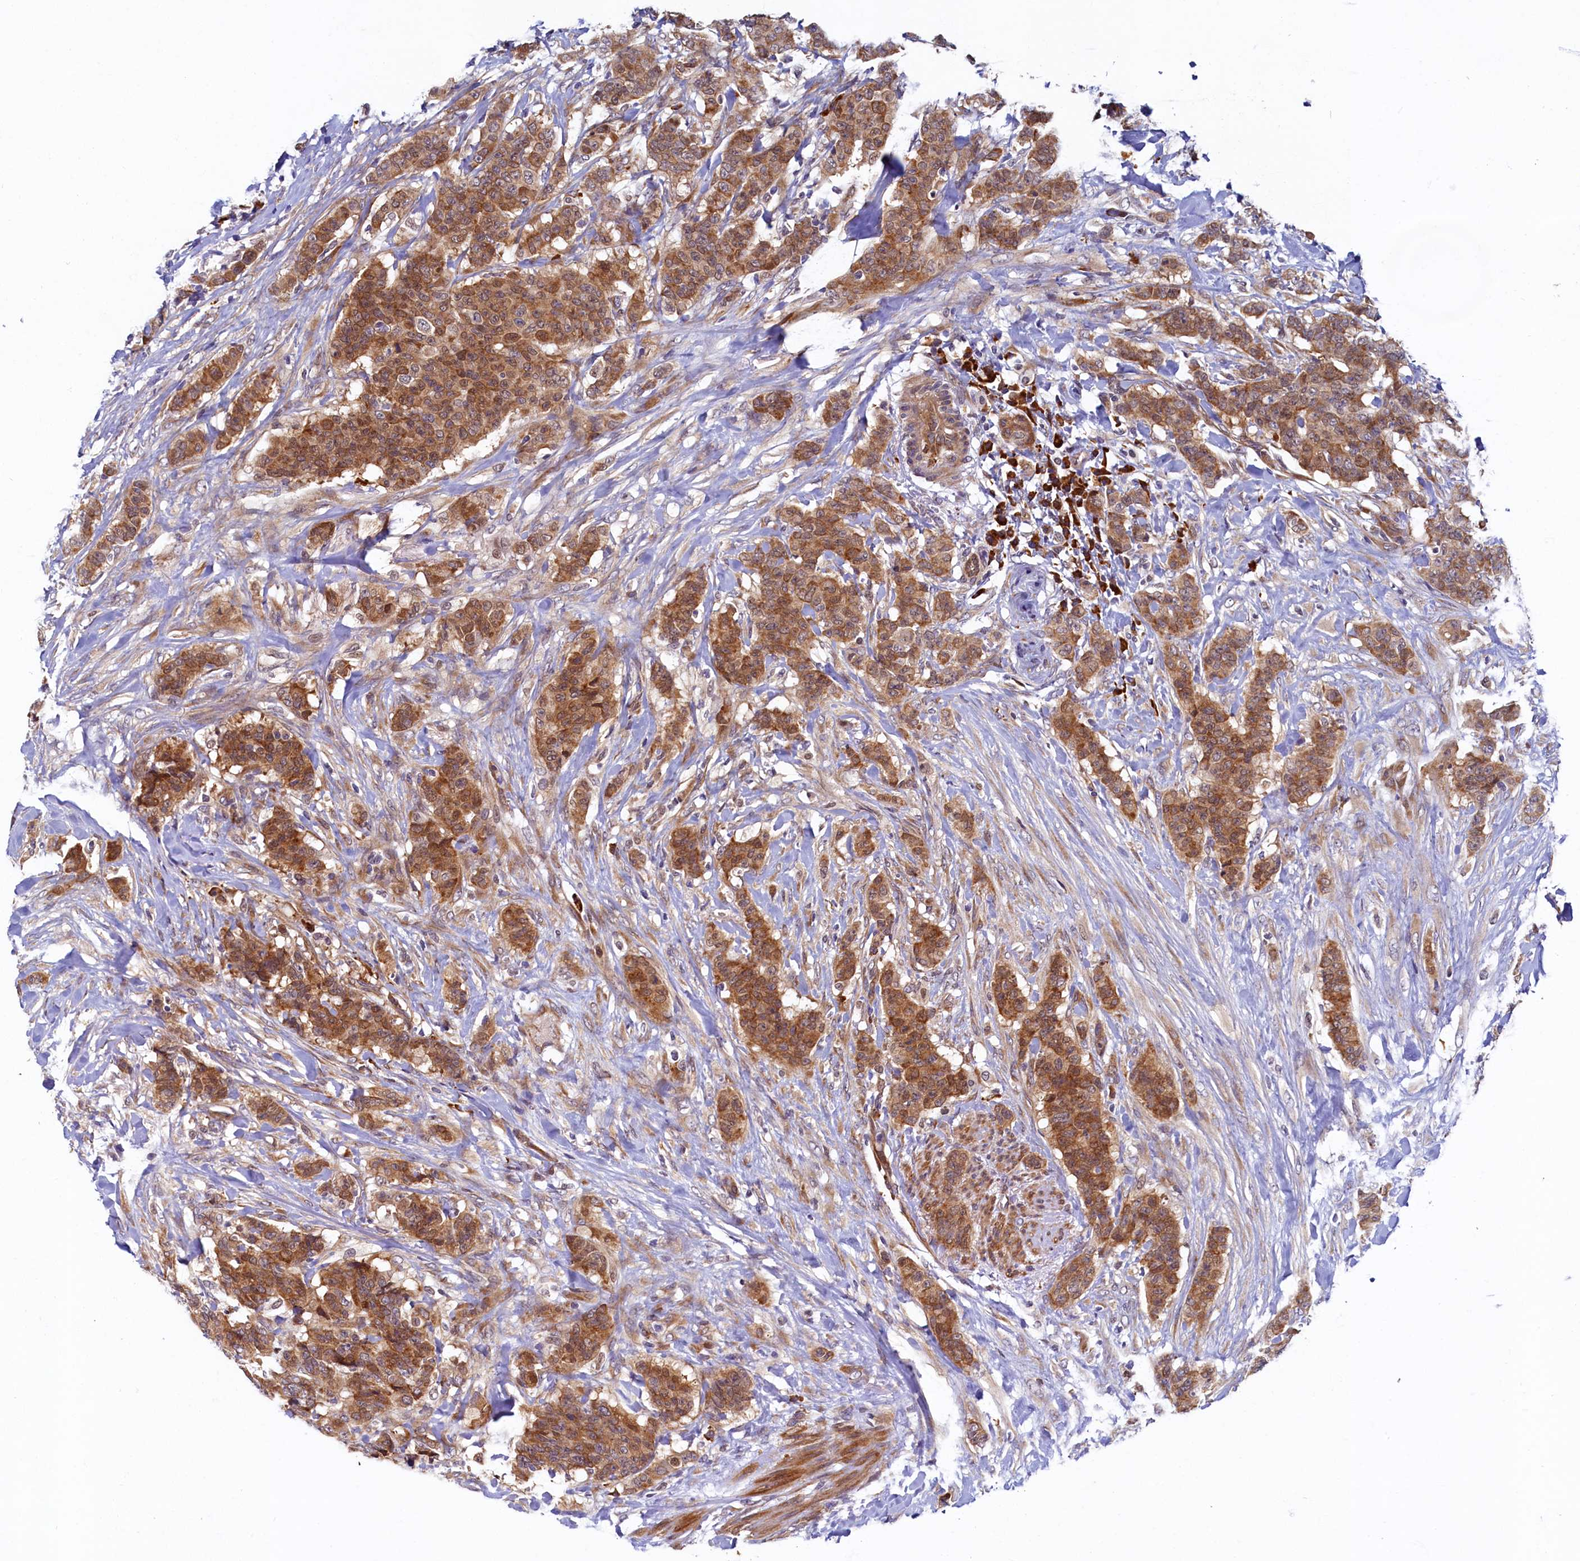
{"staining": {"intensity": "moderate", "quantity": ">75%", "location": "cytoplasmic/membranous"}, "tissue": "breast cancer", "cell_type": "Tumor cells", "image_type": "cancer", "snomed": [{"axis": "morphology", "description": "Duct carcinoma"}, {"axis": "topography", "description": "Breast"}], "caption": "Immunohistochemistry (DAB) staining of infiltrating ductal carcinoma (breast) reveals moderate cytoplasmic/membranous protein expression in about >75% of tumor cells.", "gene": "SLC16A14", "patient": {"sex": "female", "age": 40}}